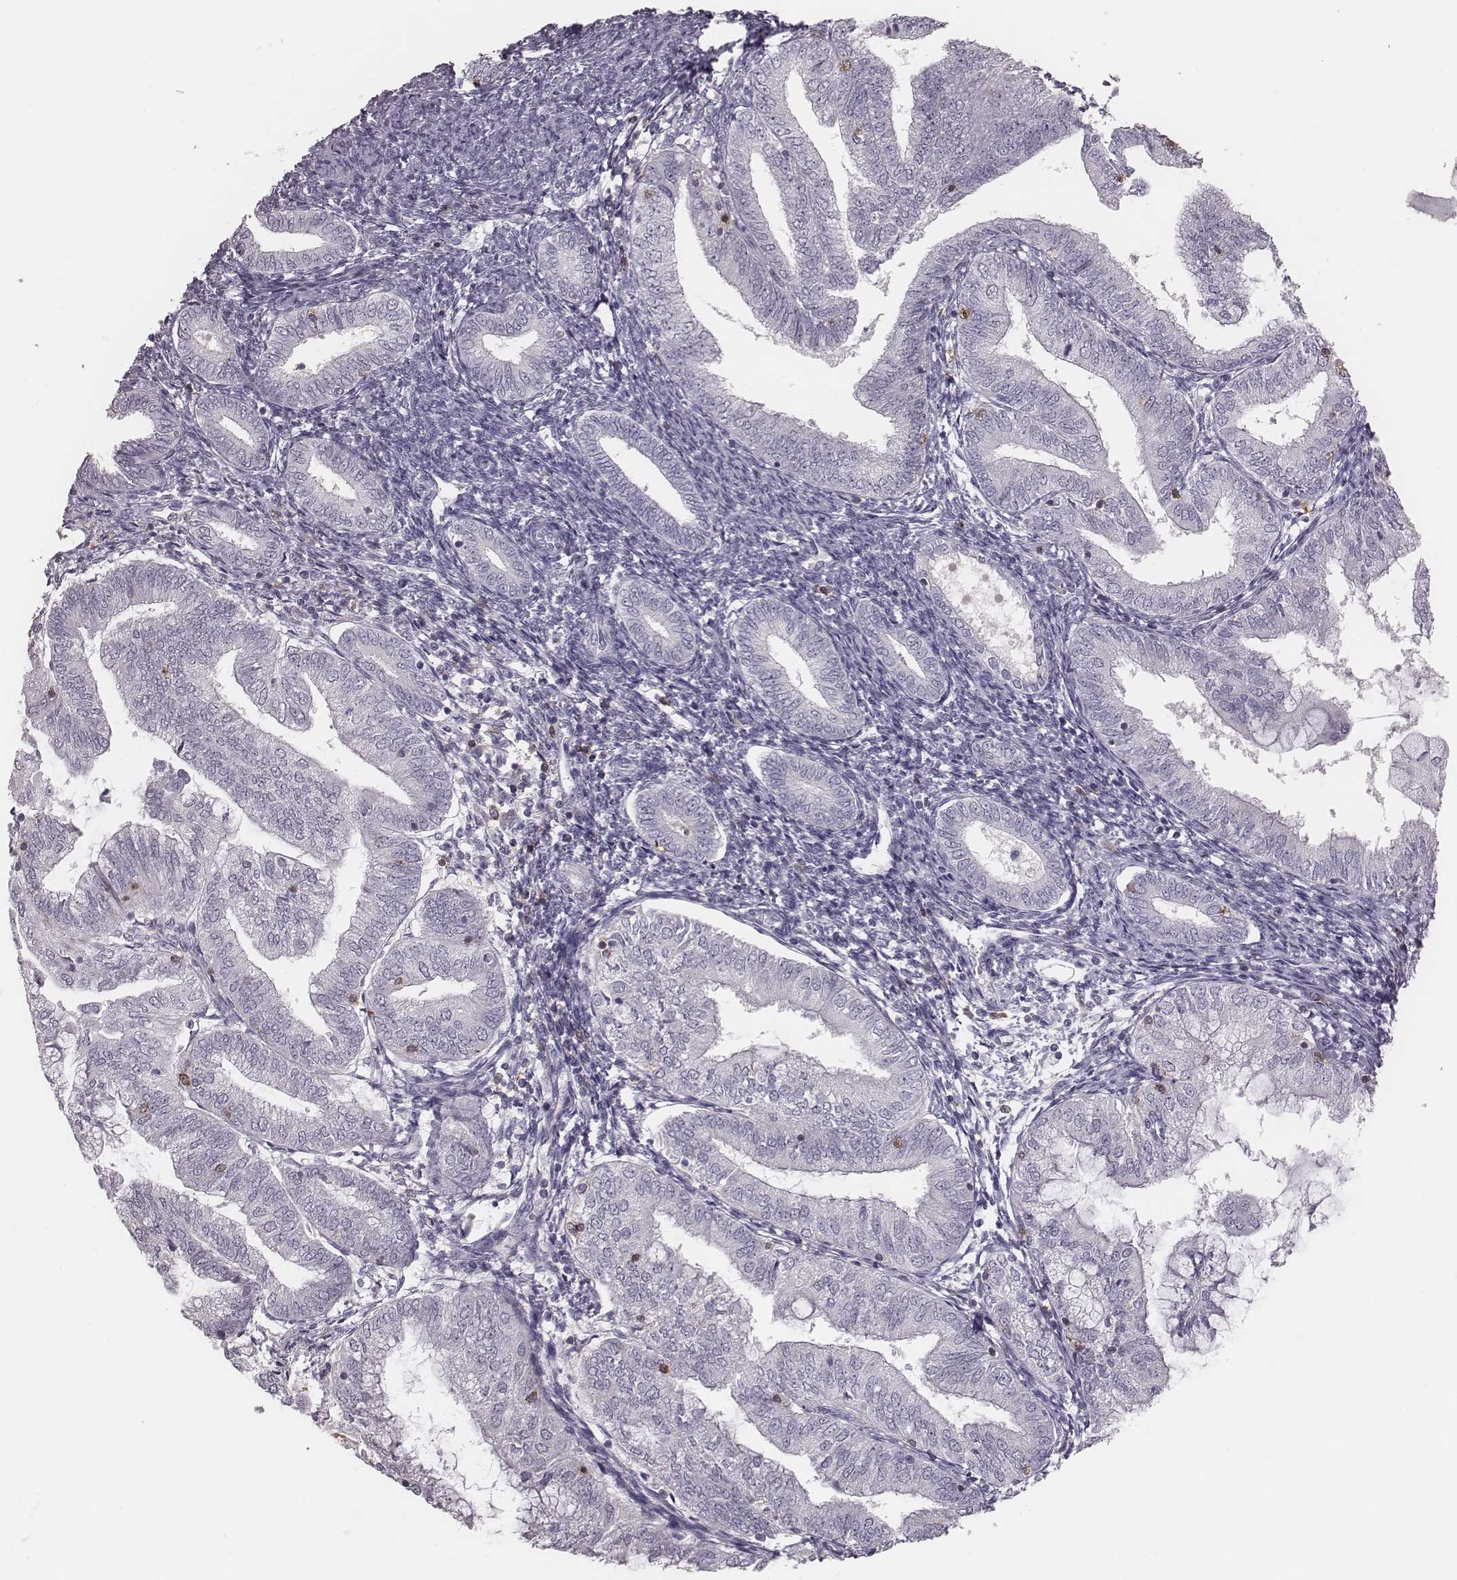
{"staining": {"intensity": "negative", "quantity": "none", "location": "none"}, "tissue": "endometrial cancer", "cell_type": "Tumor cells", "image_type": "cancer", "snomed": [{"axis": "morphology", "description": "Adenocarcinoma, NOS"}, {"axis": "topography", "description": "Endometrium"}], "caption": "Tumor cells show no significant protein positivity in endometrial adenocarcinoma.", "gene": "PDCD1", "patient": {"sex": "female", "age": 55}}